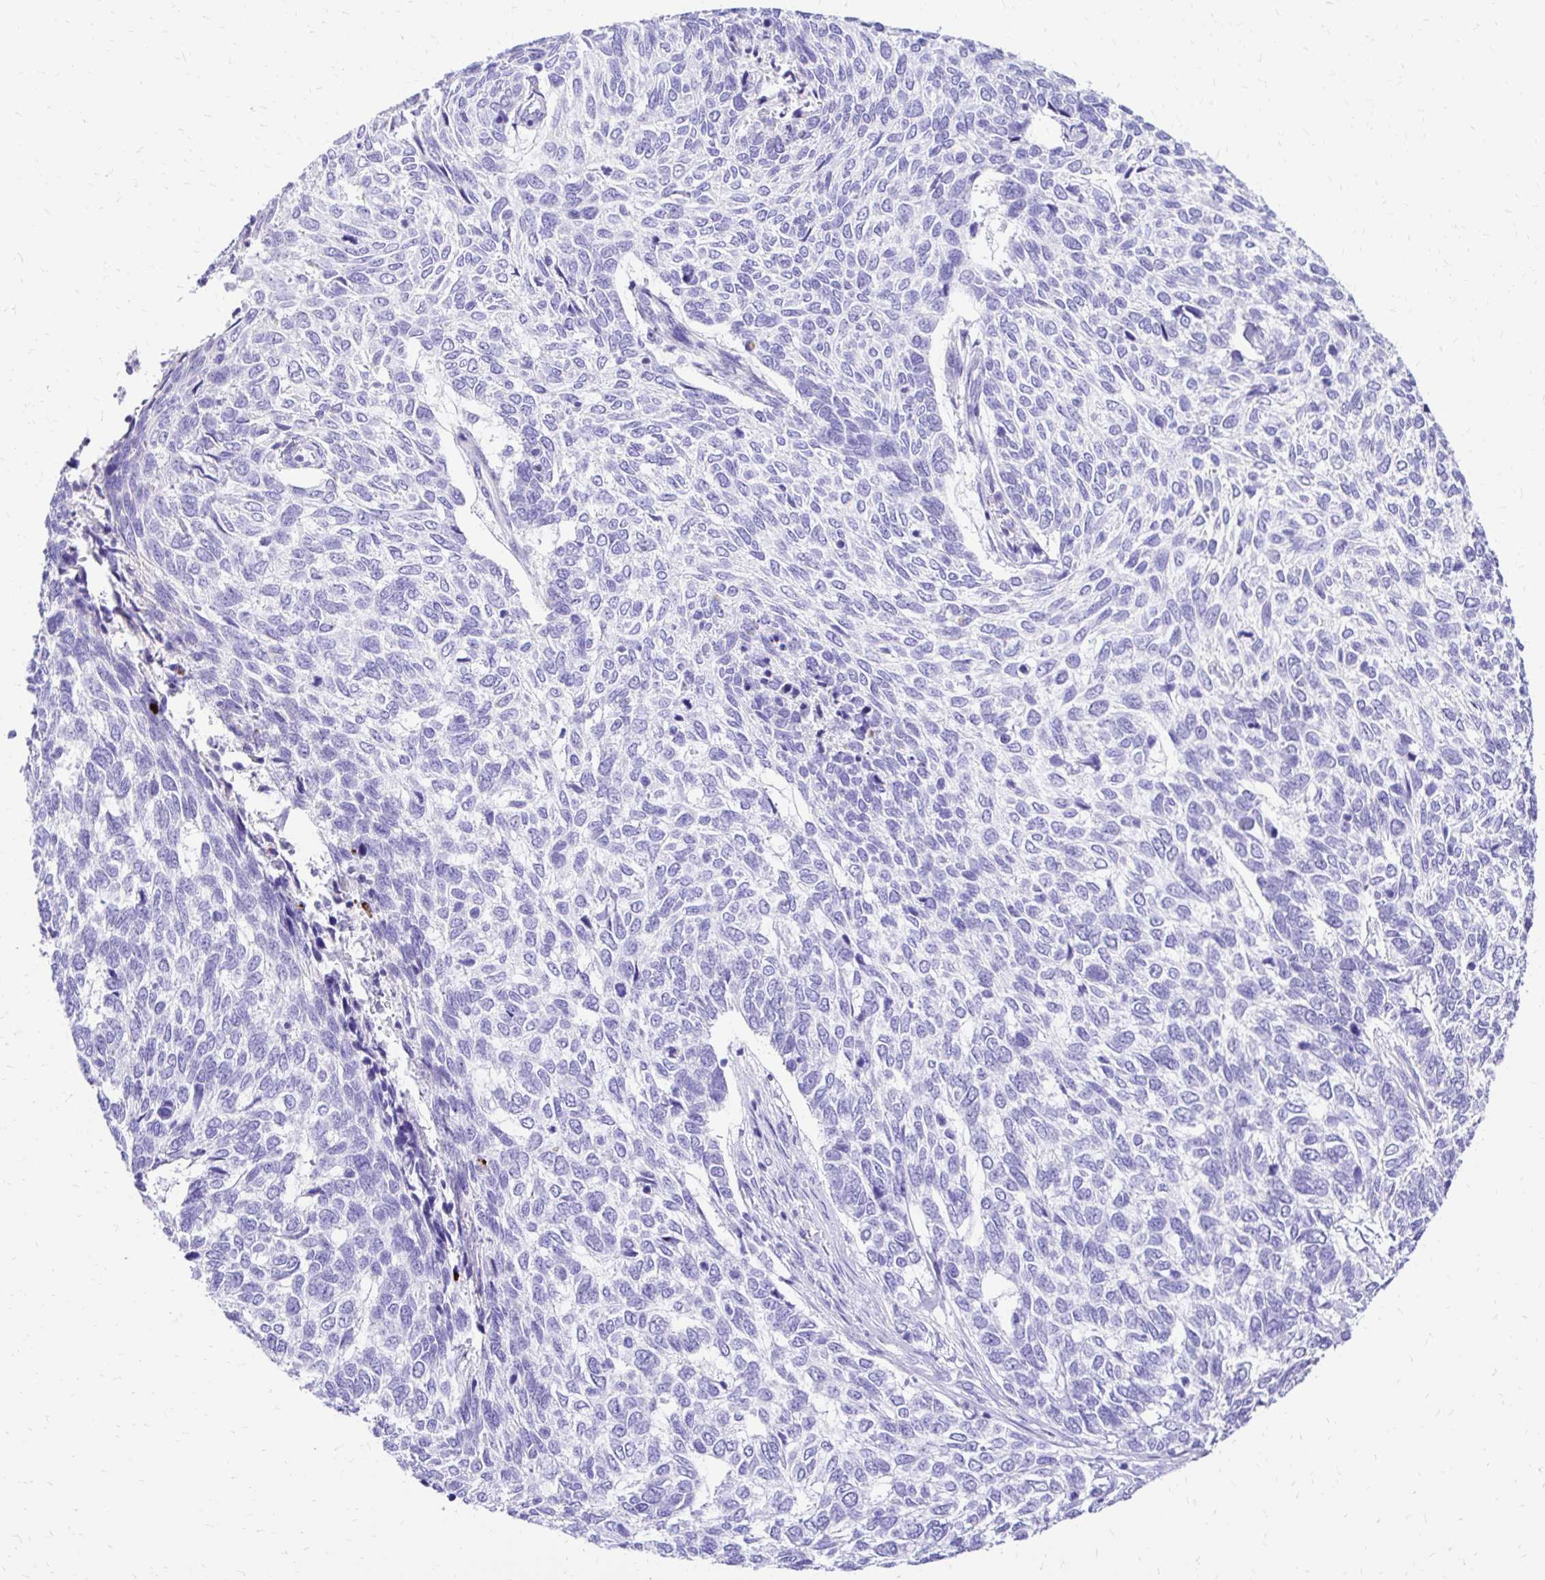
{"staining": {"intensity": "negative", "quantity": "none", "location": "none"}, "tissue": "skin cancer", "cell_type": "Tumor cells", "image_type": "cancer", "snomed": [{"axis": "morphology", "description": "Basal cell carcinoma"}, {"axis": "topography", "description": "Skin"}], "caption": "The histopathology image reveals no significant staining in tumor cells of basal cell carcinoma (skin).", "gene": "S100G", "patient": {"sex": "female", "age": 65}}